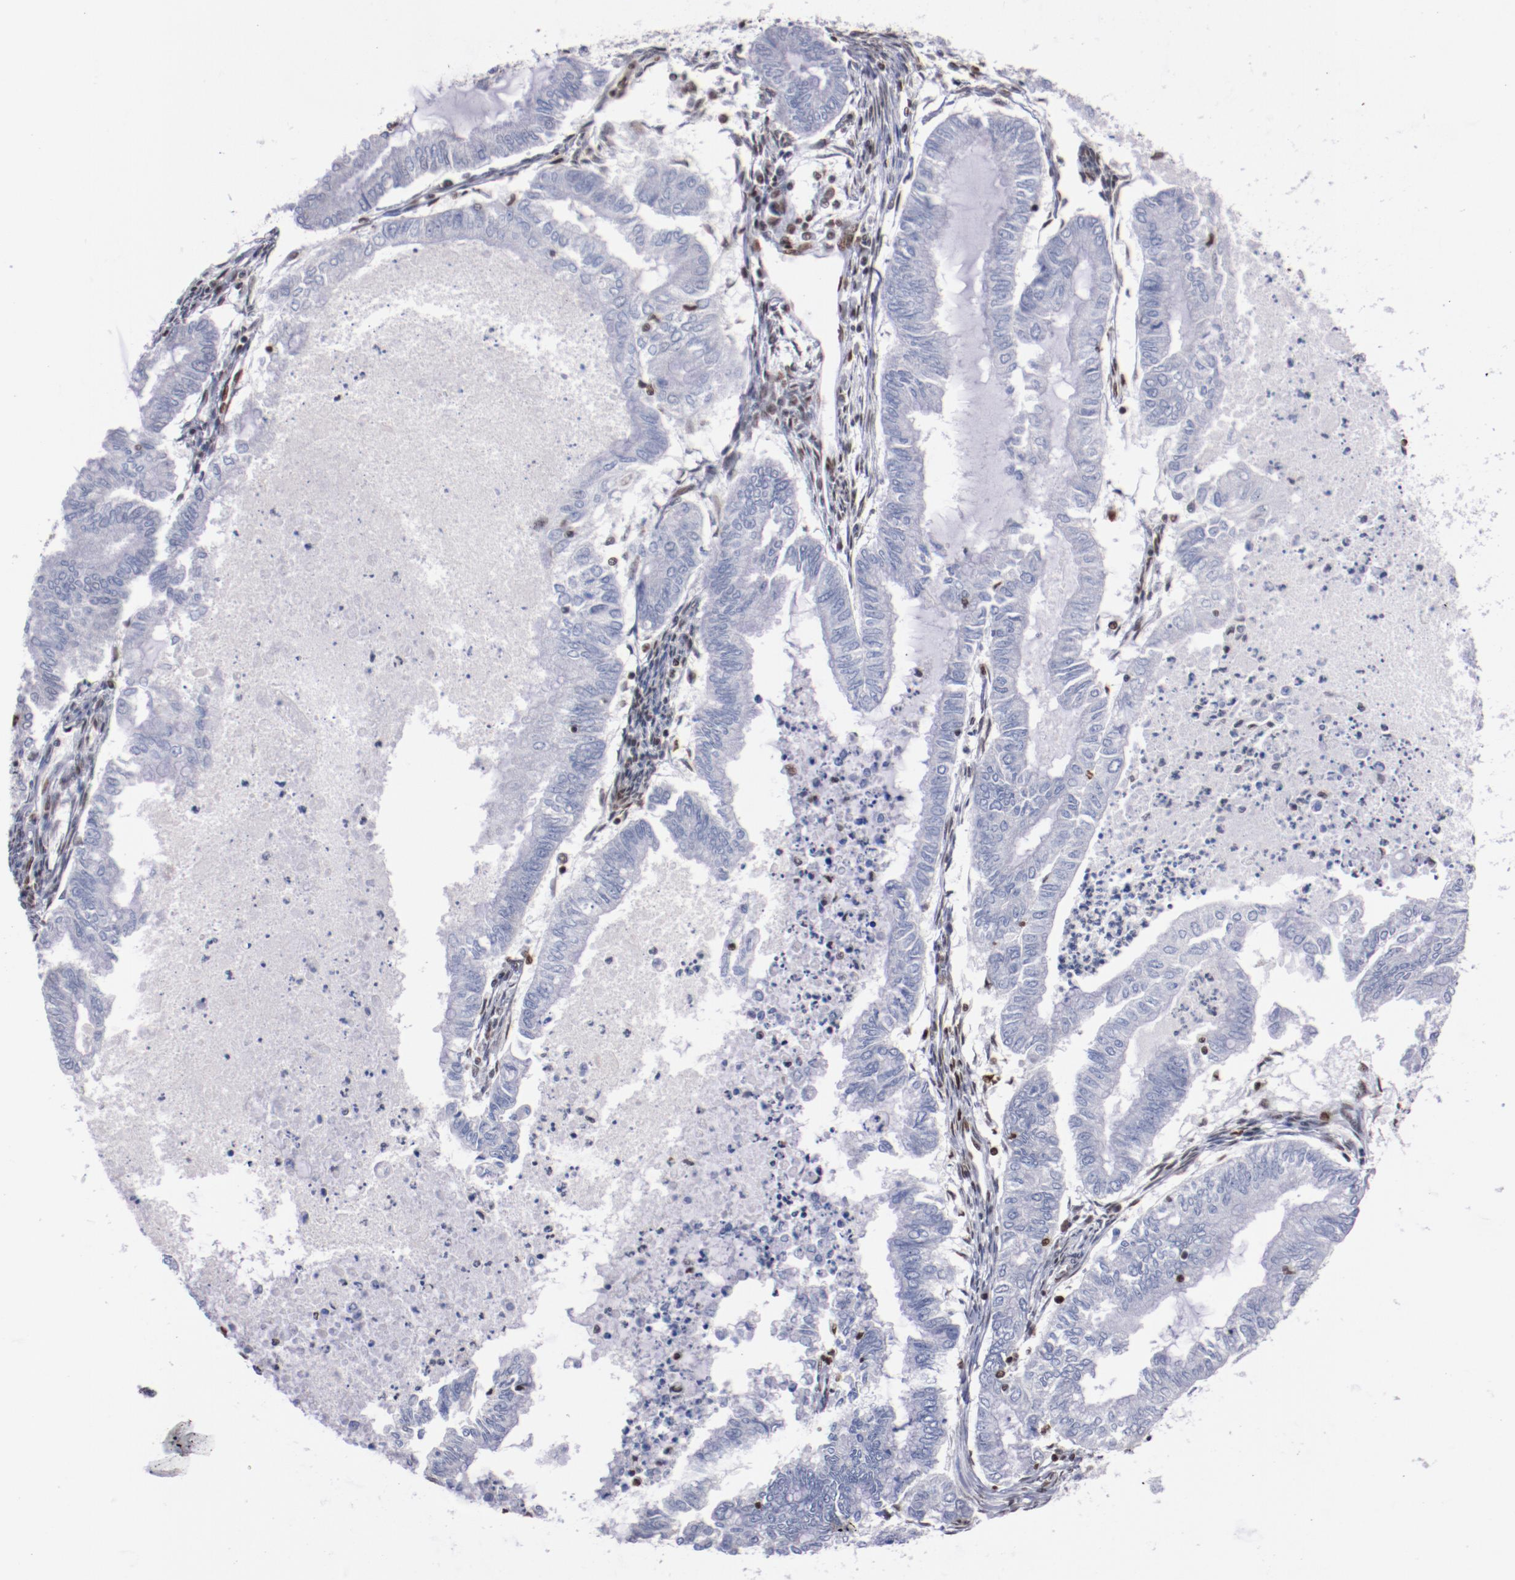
{"staining": {"intensity": "negative", "quantity": "none", "location": "none"}, "tissue": "endometrial cancer", "cell_type": "Tumor cells", "image_type": "cancer", "snomed": [{"axis": "morphology", "description": "Adenocarcinoma, NOS"}, {"axis": "topography", "description": "Endometrium"}], "caption": "Immunohistochemical staining of endometrial cancer reveals no significant staining in tumor cells.", "gene": "IFI16", "patient": {"sex": "female", "age": 79}}